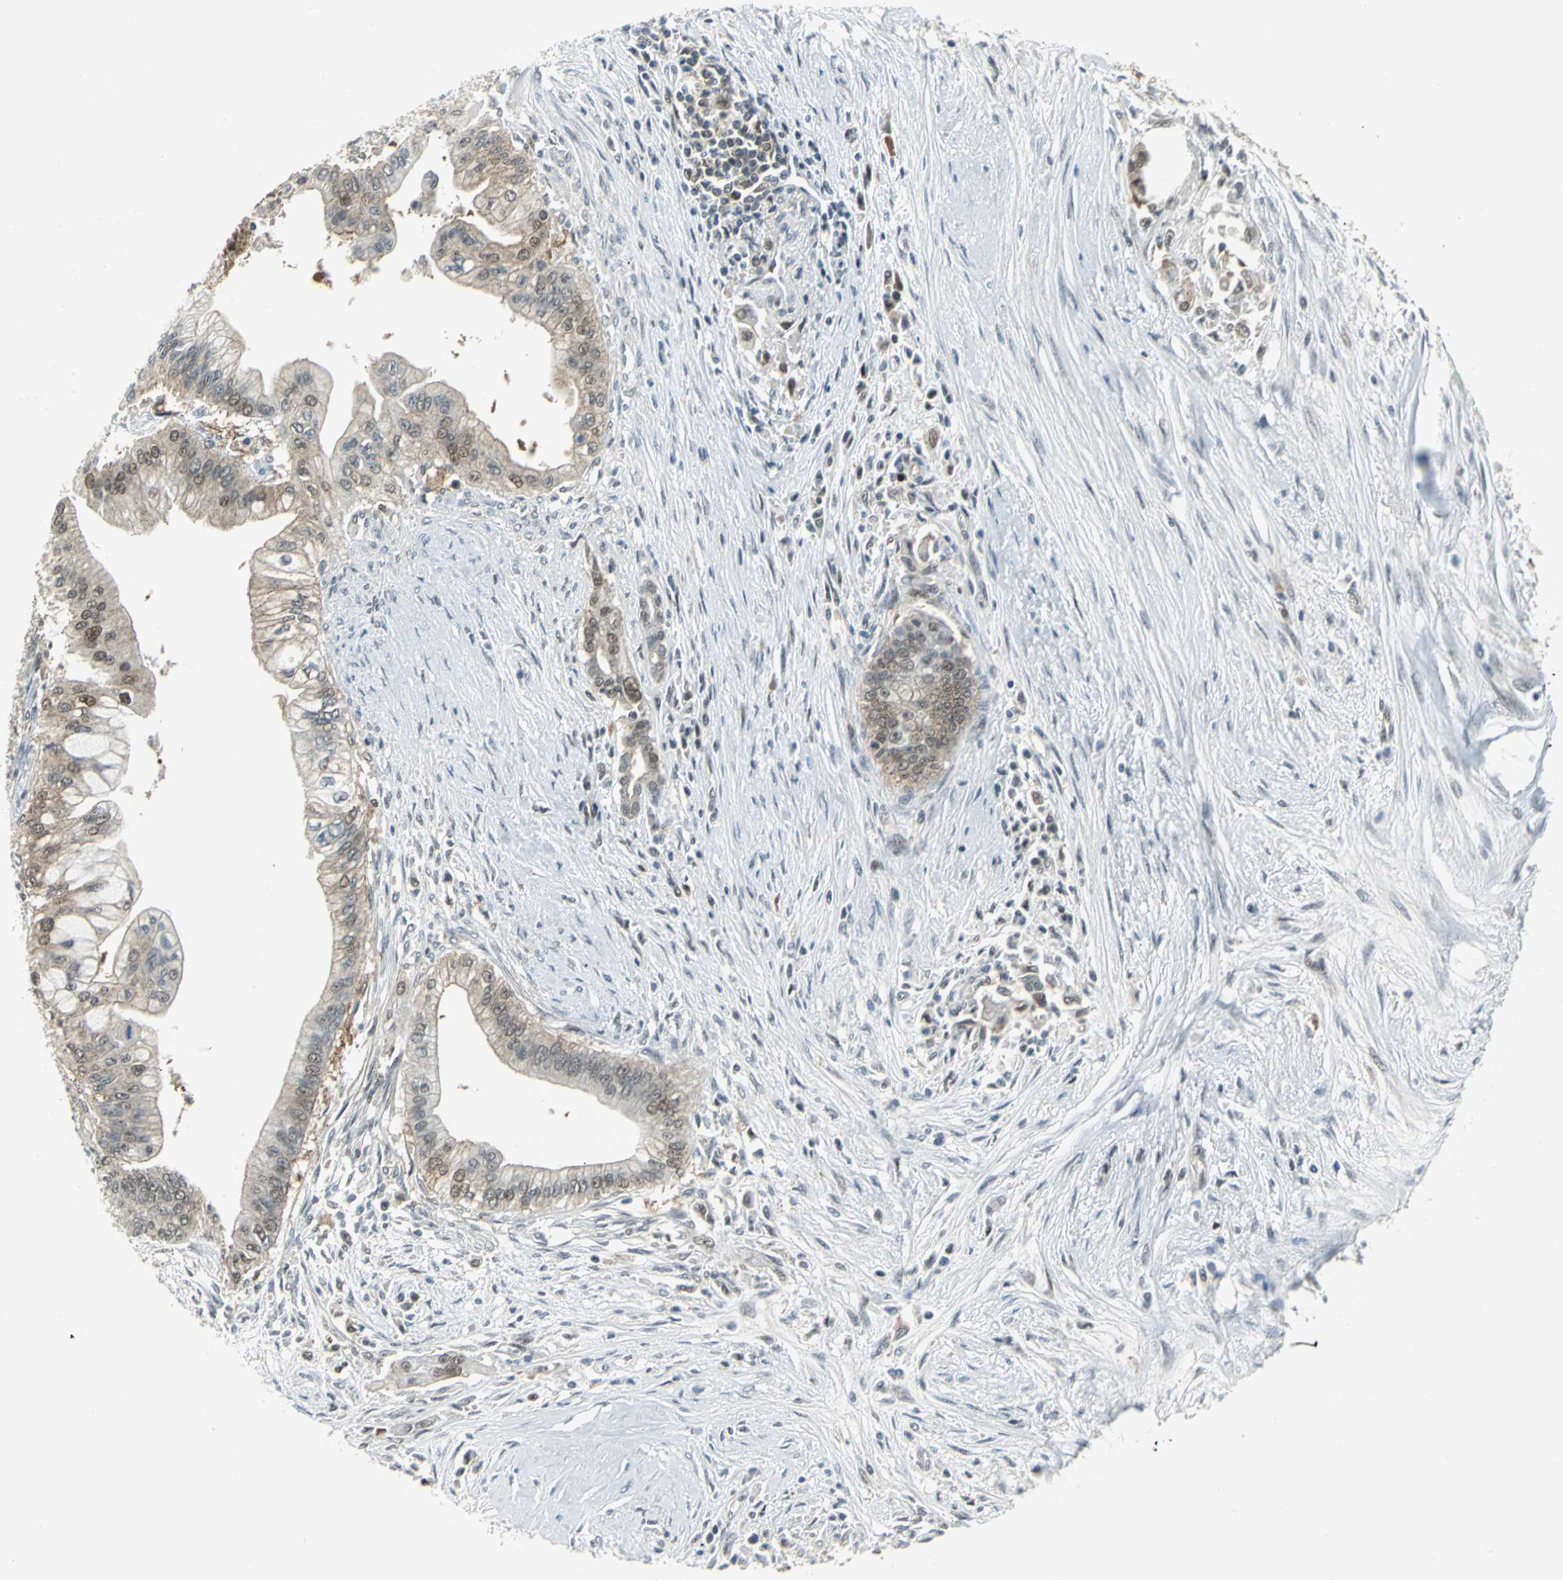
{"staining": {"intensity": "weak", "quantity": "25%-75%", "location": "nuclear"}, "tissue": "pancreatic cancer", "cell_type": "Tumor cells", "image_type": "cancer", "snomed": [{"axis": "morphology", "description": "Adenocarcinoma, NOS"}, {"axis": "topography", "description": "Pancreas"}], "caption": "This is a photomicrograph of immunohistochemistry (IHC) staining of pancreatic cancer (adenocarcinoma), which shows weak positivity in the nuclear of tumor cells.", "gene": "PSMA4", "patient": {"sex": "male", "age": 59}}